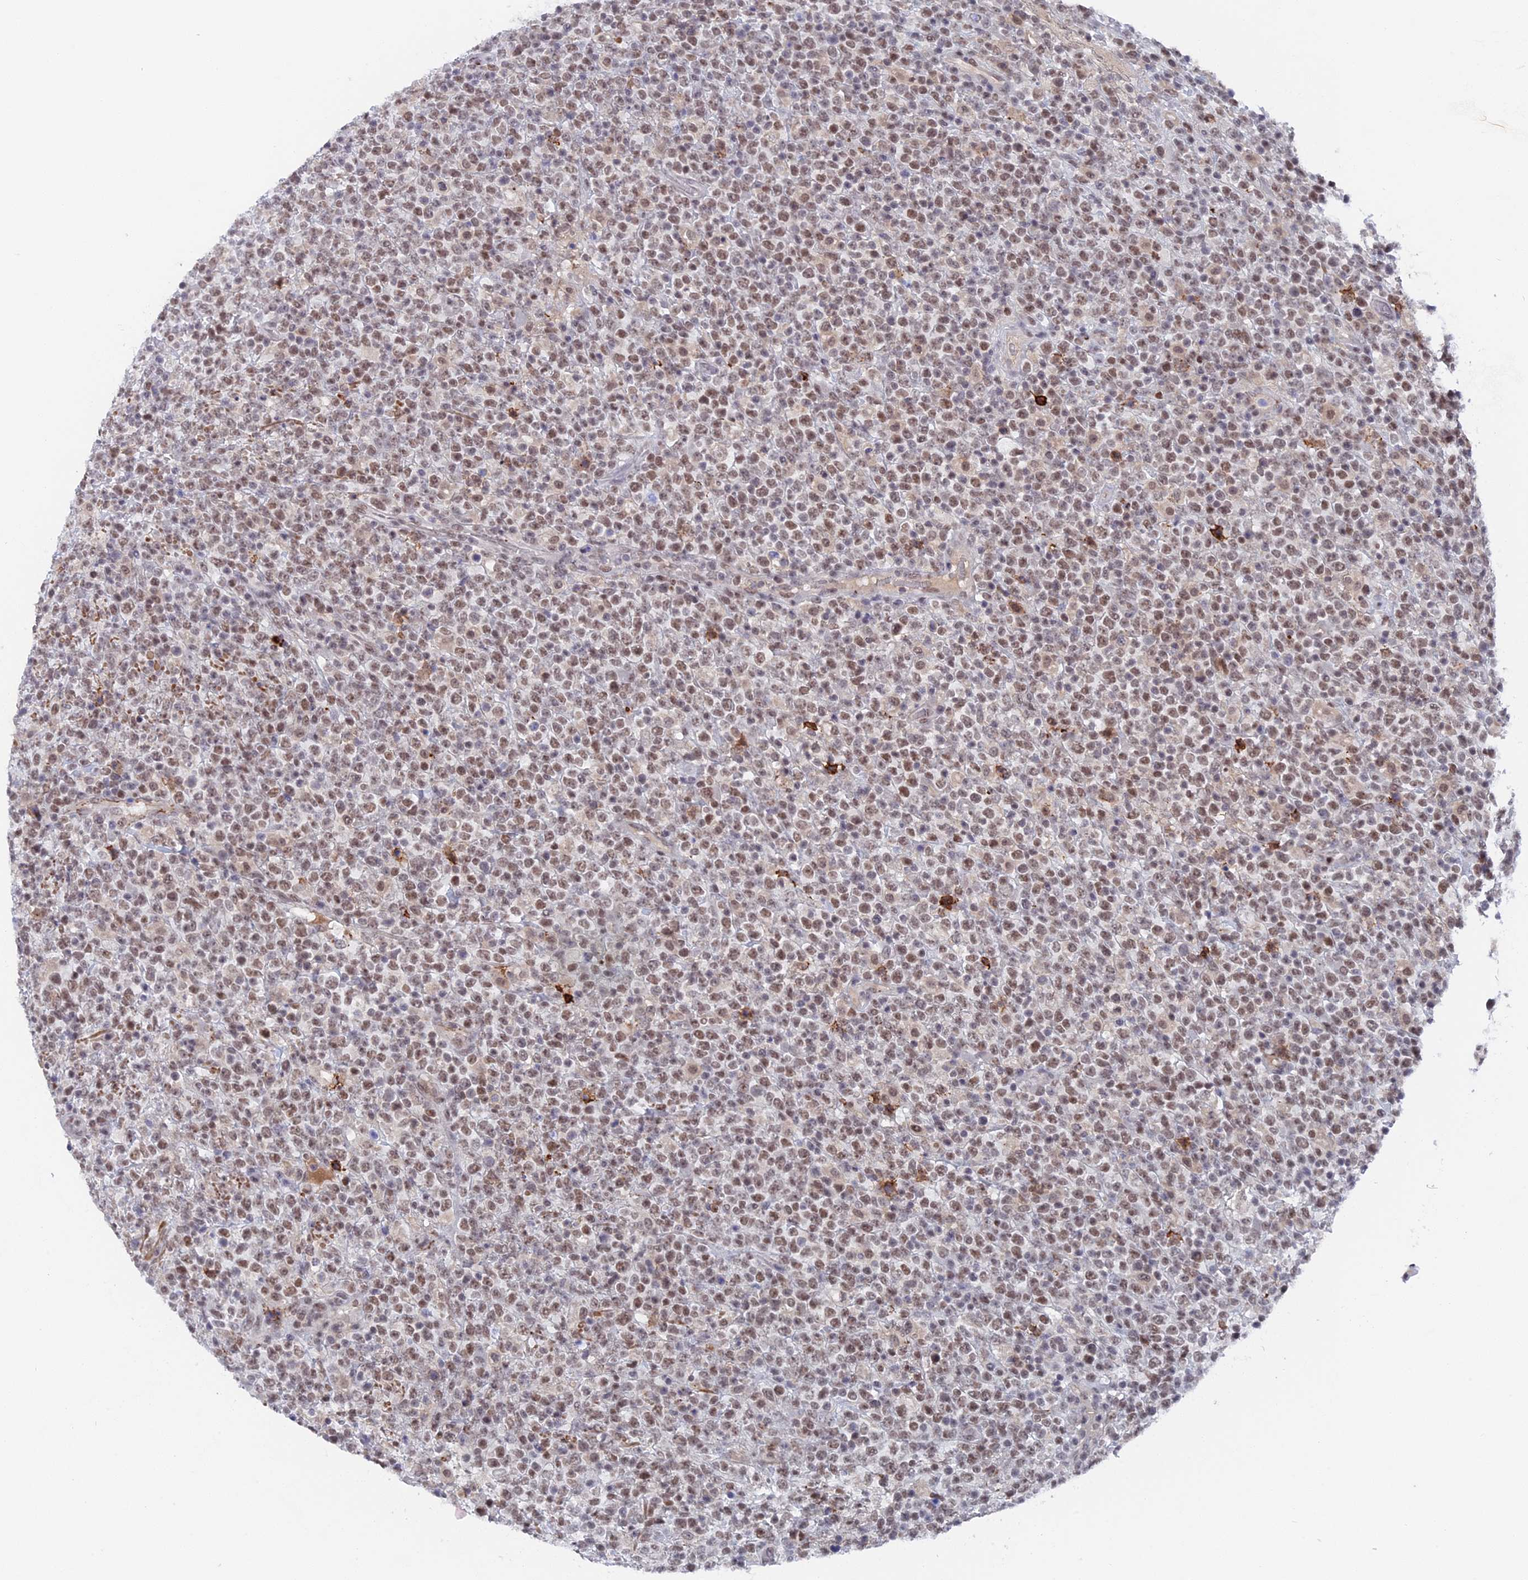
{"staining": {"intensity": "moderate", "quantity": ">75%", "location": "nuclear"}, "tissue": "lymphoma", "cell_type": "Tumor cells", "image_type": "cancer", "snomed": [{"axis": "morphology", "description": "Malignant lymphoma, non-Hodgkin's type, High grade"}, {"axis": "topography", "description": "Colon"}], "caption": "IHC (DAB) staining of lymphoma demonstrates moderate nuclear protein expression in approximately >75% of tumor cells. Using DAB (3,3'-diaminobenzidine) (brown) and hematoxylin (blue) stains, captured at high magnification using brightfield microscopy.", "gene": "BRD2", "patient": {"sex": "female", "age": 53}}